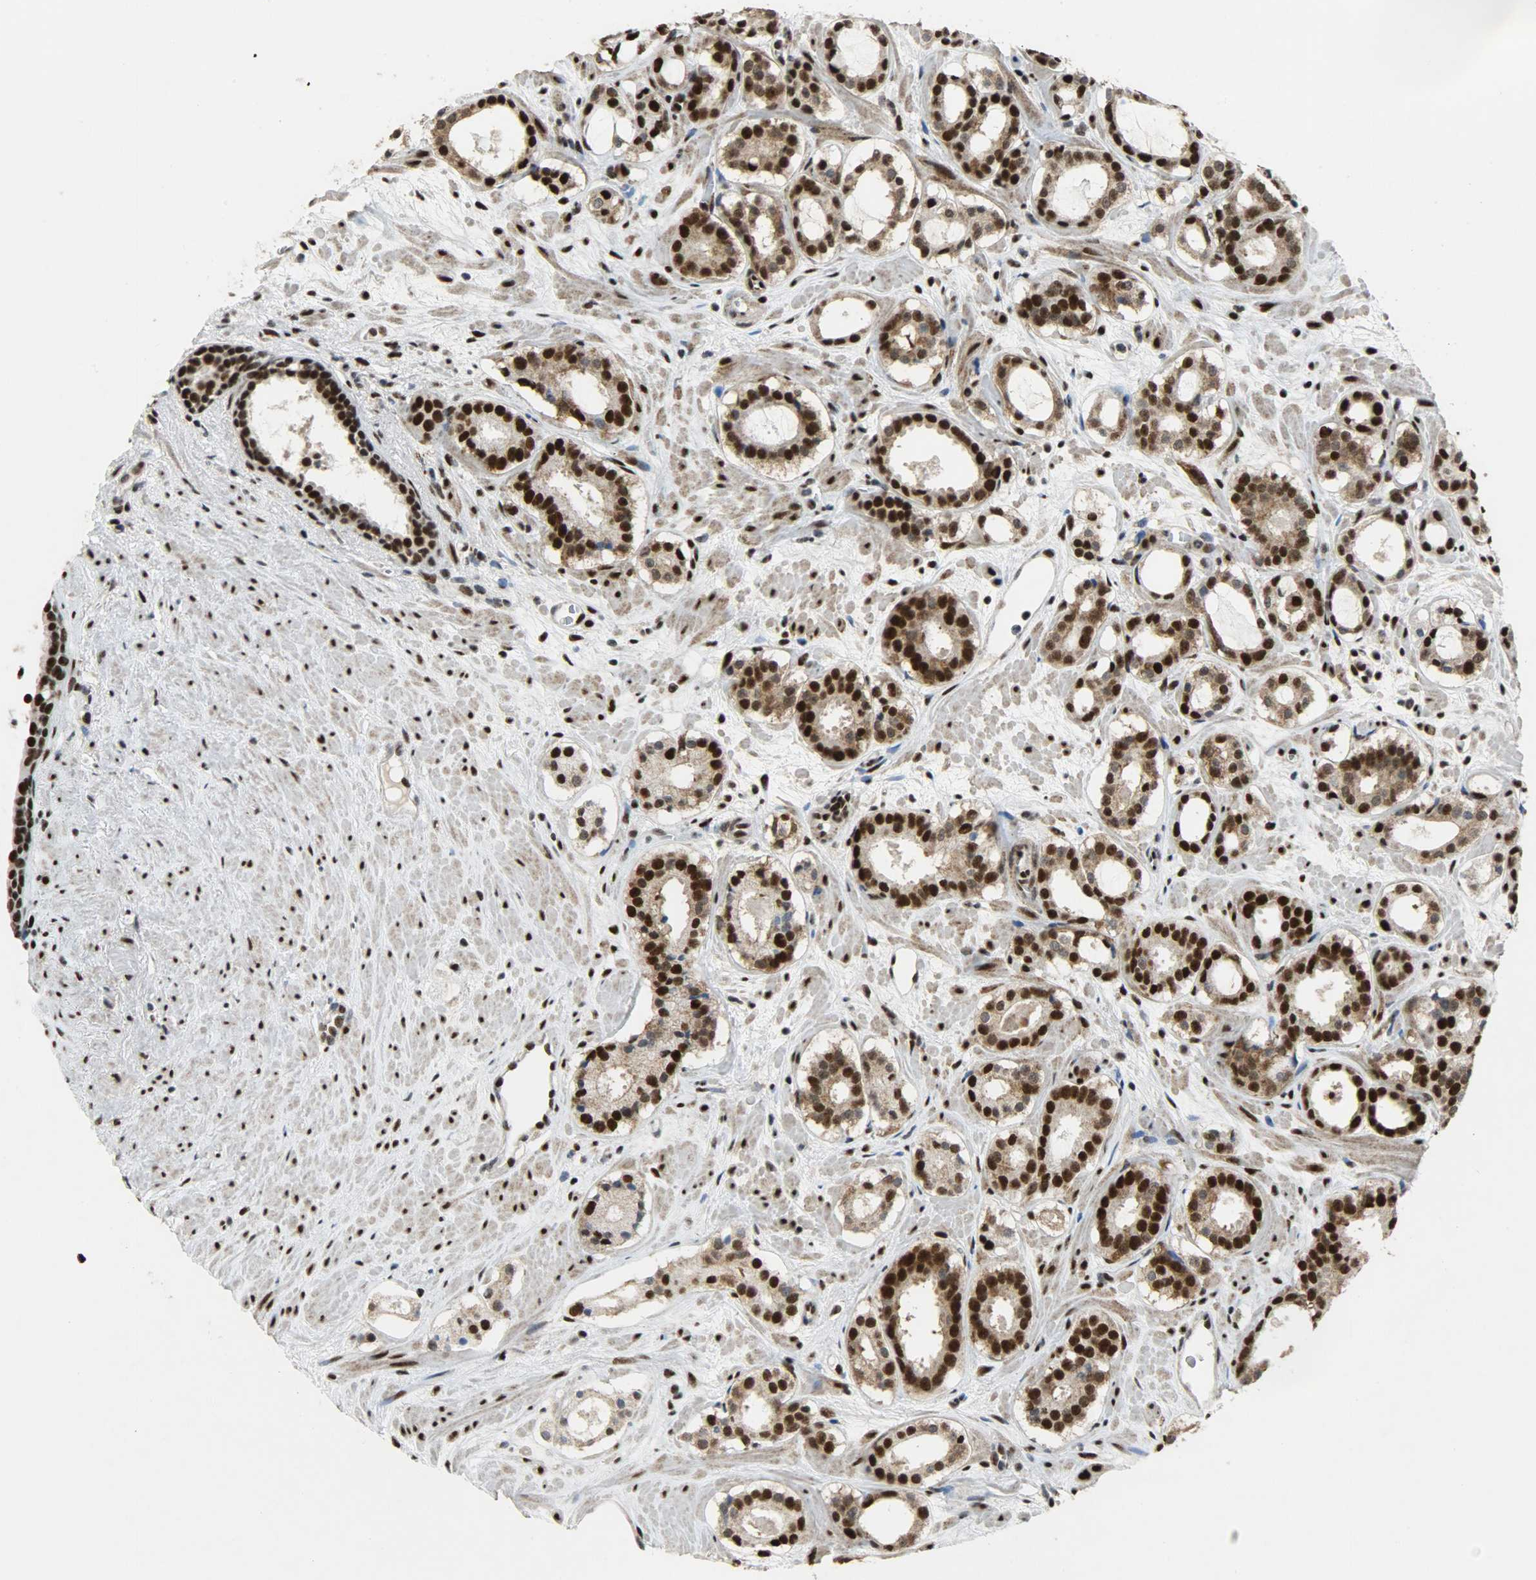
{"staining": {"intensity": "strong", "quantity": ">75%", "location": "cytoplasmic/membranous,nuclear"}, "tissue": "prostate cancer", "cell_type": "Tumor cells", "image_type": "cancer", "snomed": [{"axis": "morphology", "description": "Adenocarcinoma, Low grade"}, {"axis": "topography", "description": "Prostate"}], "caption": "Prostate adenocarcinoma (low-grade) stained with a brown dye shows strong cytoplasmic/membranous and nuclear positive expression in about >75% of tumor cells.", "gene": "SSB", "patient": {"sex": "male", "age": 57}}